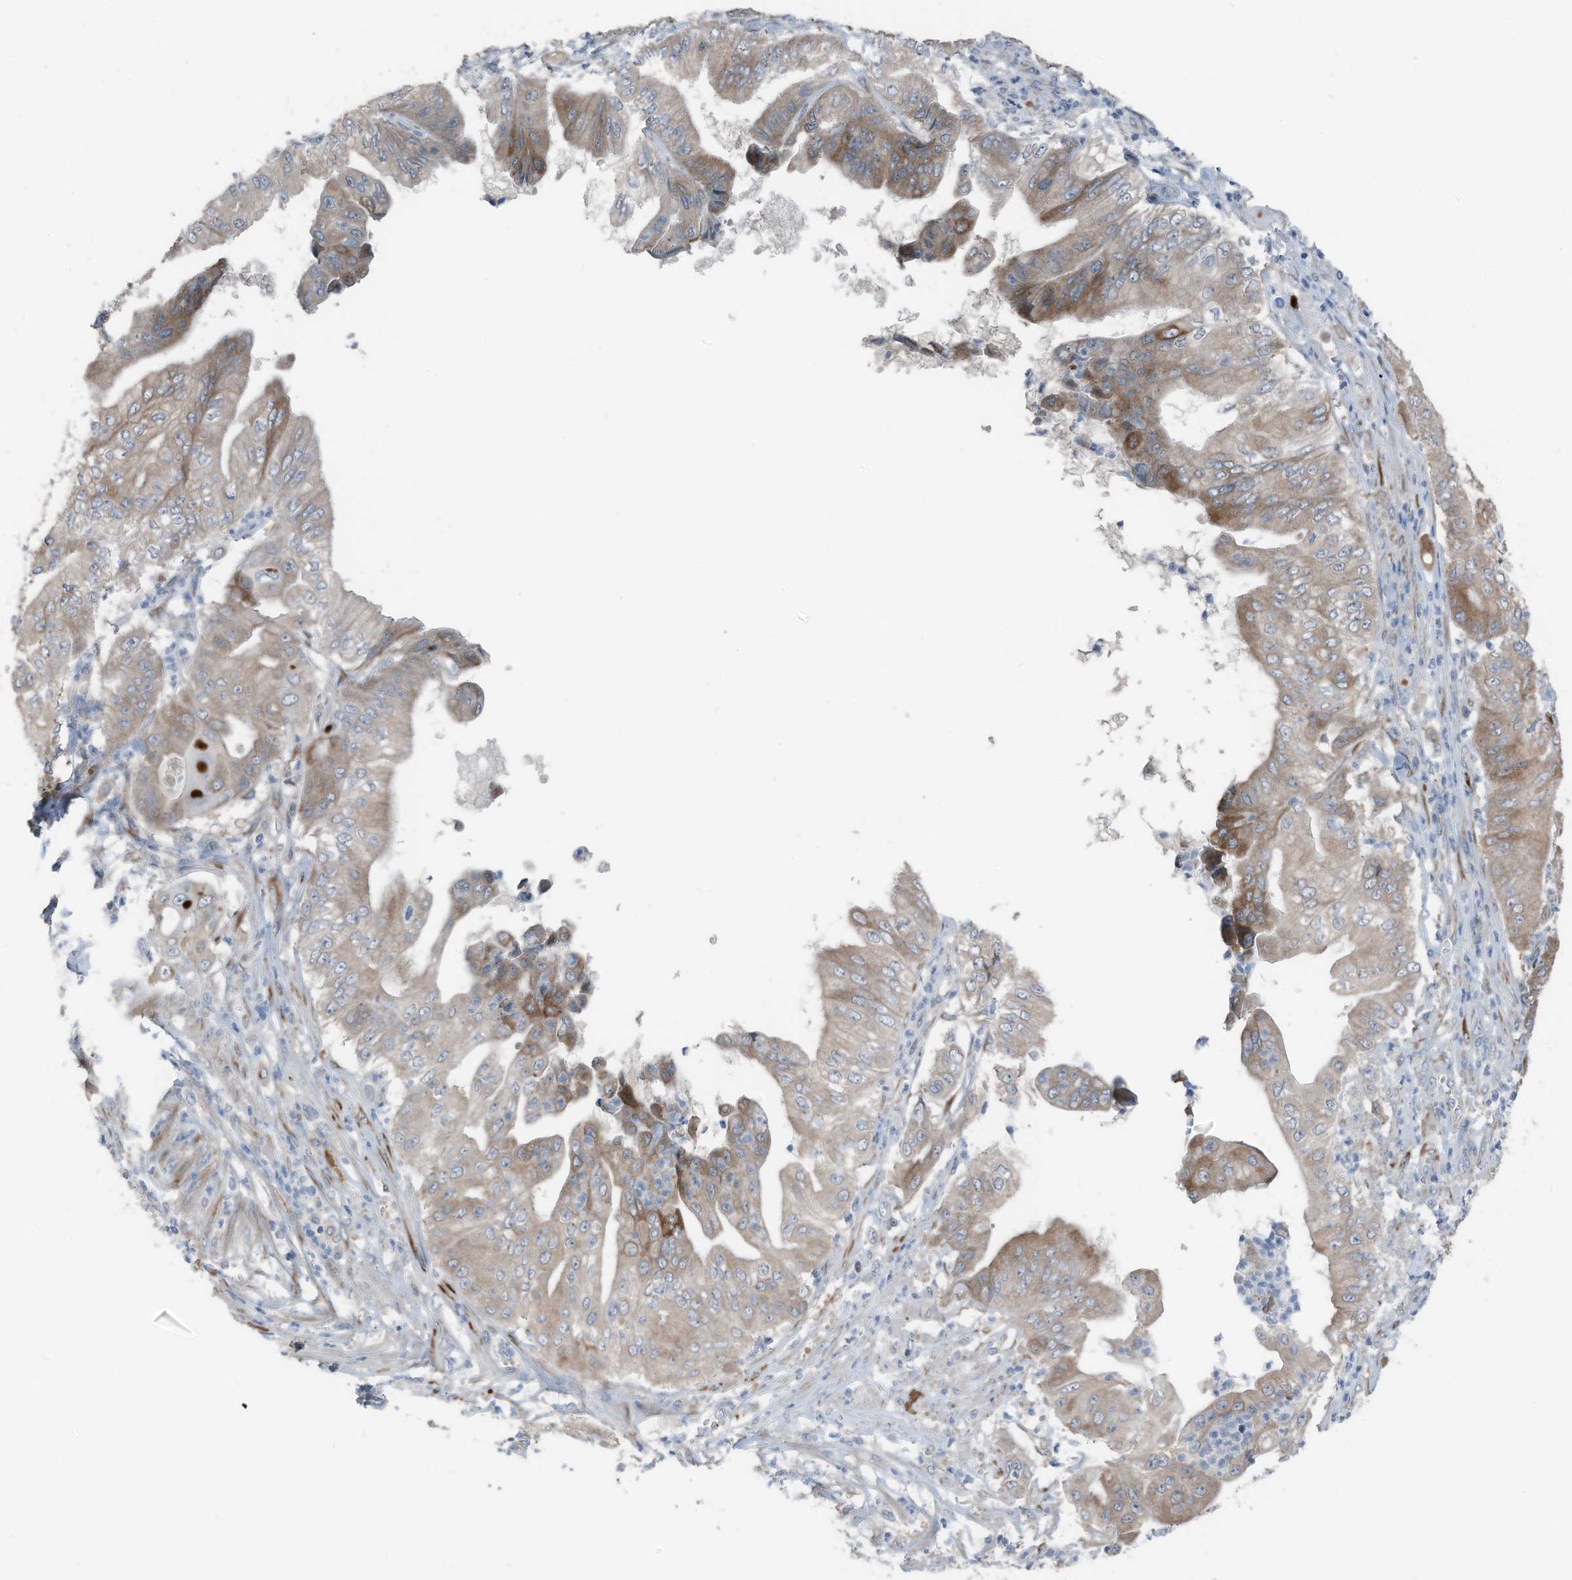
{"staining": {"intensity": "moderate", "quantity": "25%-75%", "location": "cytoplasmic/membranous"}, "tissue": "pancreatic cancer", "cell_type": "Tumor cells", "image_type": "cancer", "snomed": [{"axis": "morphology", "description": "Adenocarcinoma, NOS"}, {"axis": "topography", "description": "Pancreas"}], "caption": "An immunohistochemistry (IHC) photomicrograph of tumor tissue is shown. Protein staining in brown shows moderate cytoplasmic/membranous positivity in pancreatic cancer (adenocarcinoma) within tumor cells.", "gene": "ARHGEF33", "patient": {"sex": "female", "age": 77}}